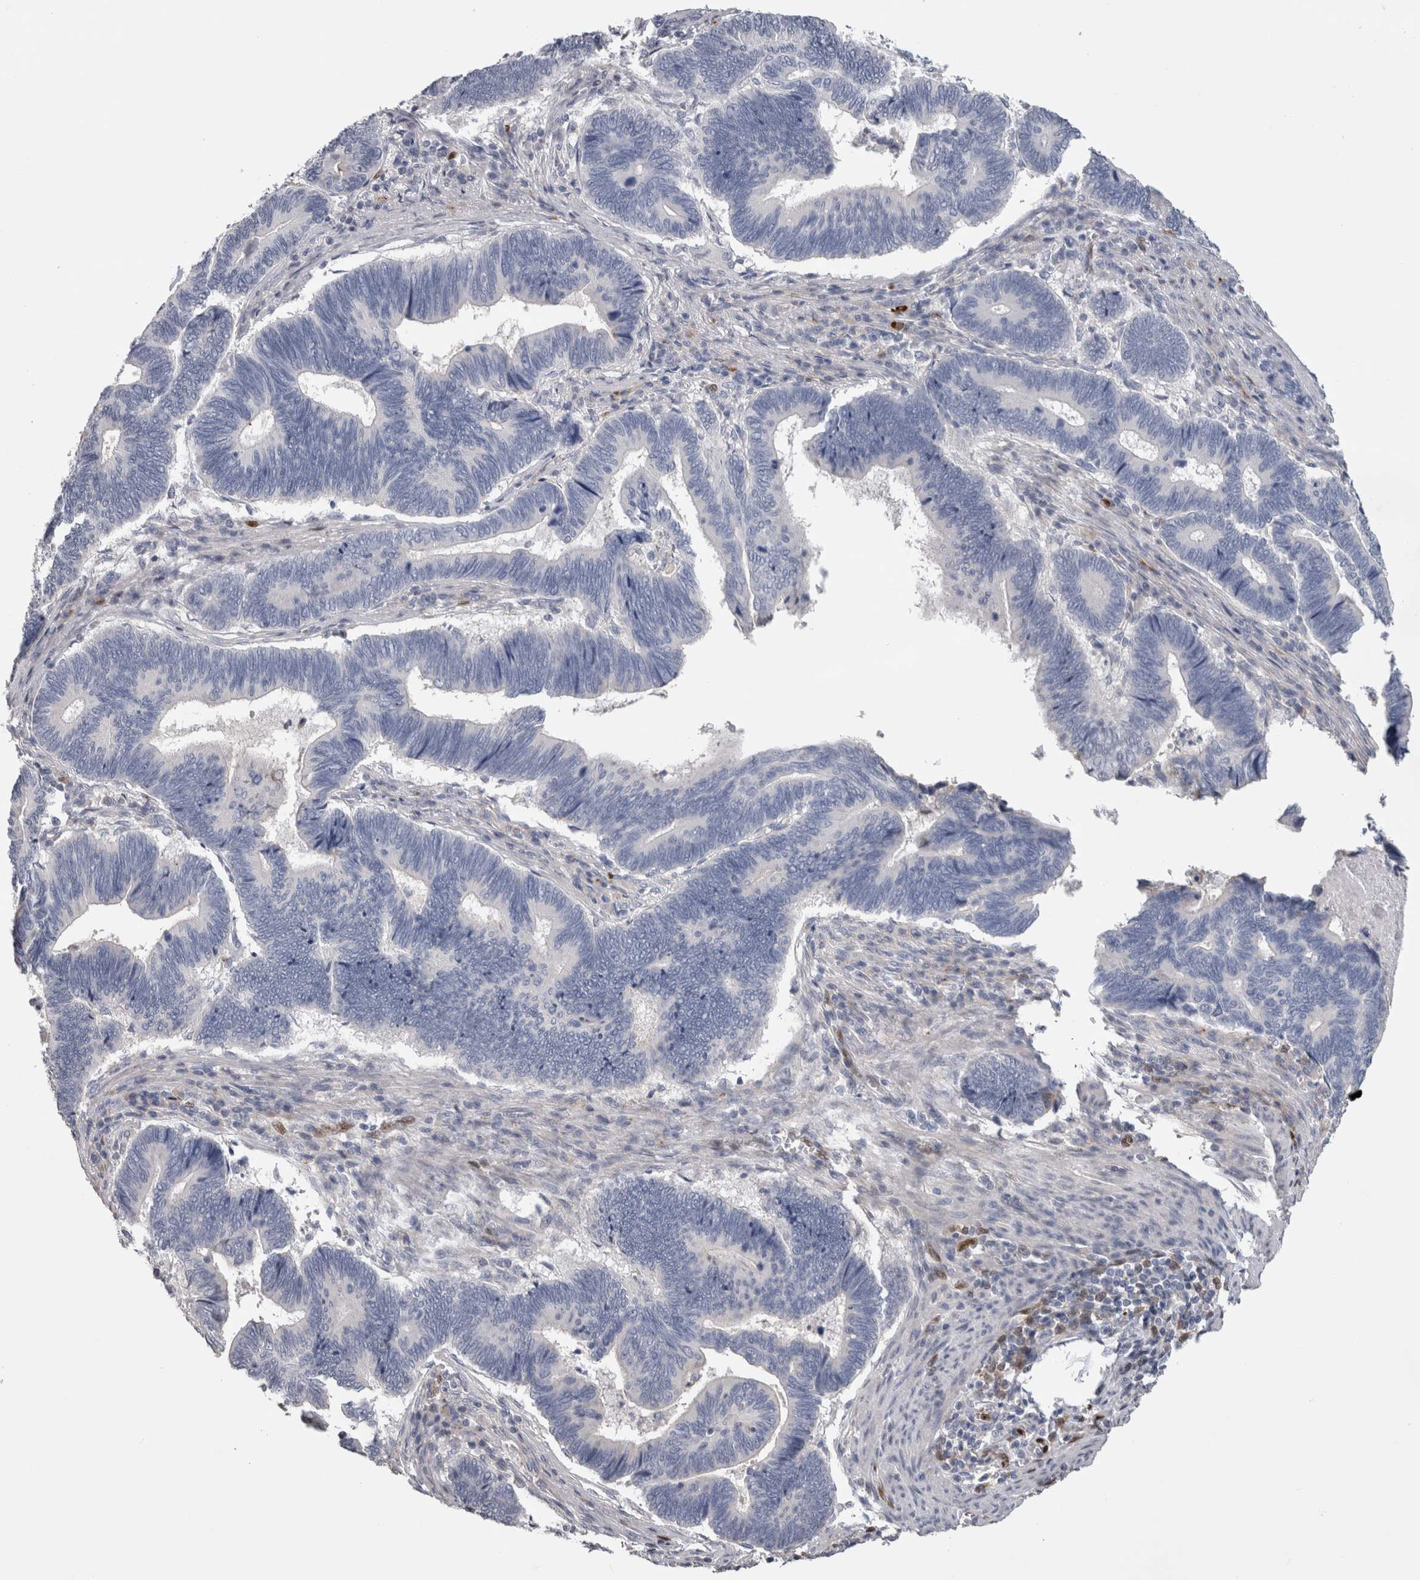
{"staining": {"intensity": "negative", "quantity": "none", "location": "none"}, "tissue": "pancreatic cancer", "cell_type": "Tumor cells", "image_type": "cancer", "snomed": [{"axis": "morphology", "description": "Adenocarcinoma, NOS"}, {"axis": "topography", "description": "Pancreas"}], "caption": "DAB immunohistochemical staining of human pancreatic cancer (adenocarcinoma) exhibits no significant positivity in tumor cells. Brightfield microscopy of IHC stained with DAB (brown) and hematoxylin (blue), captured at high magnification.", "gene": "IL33", "patient": {"sex": "female", "age": 70}}